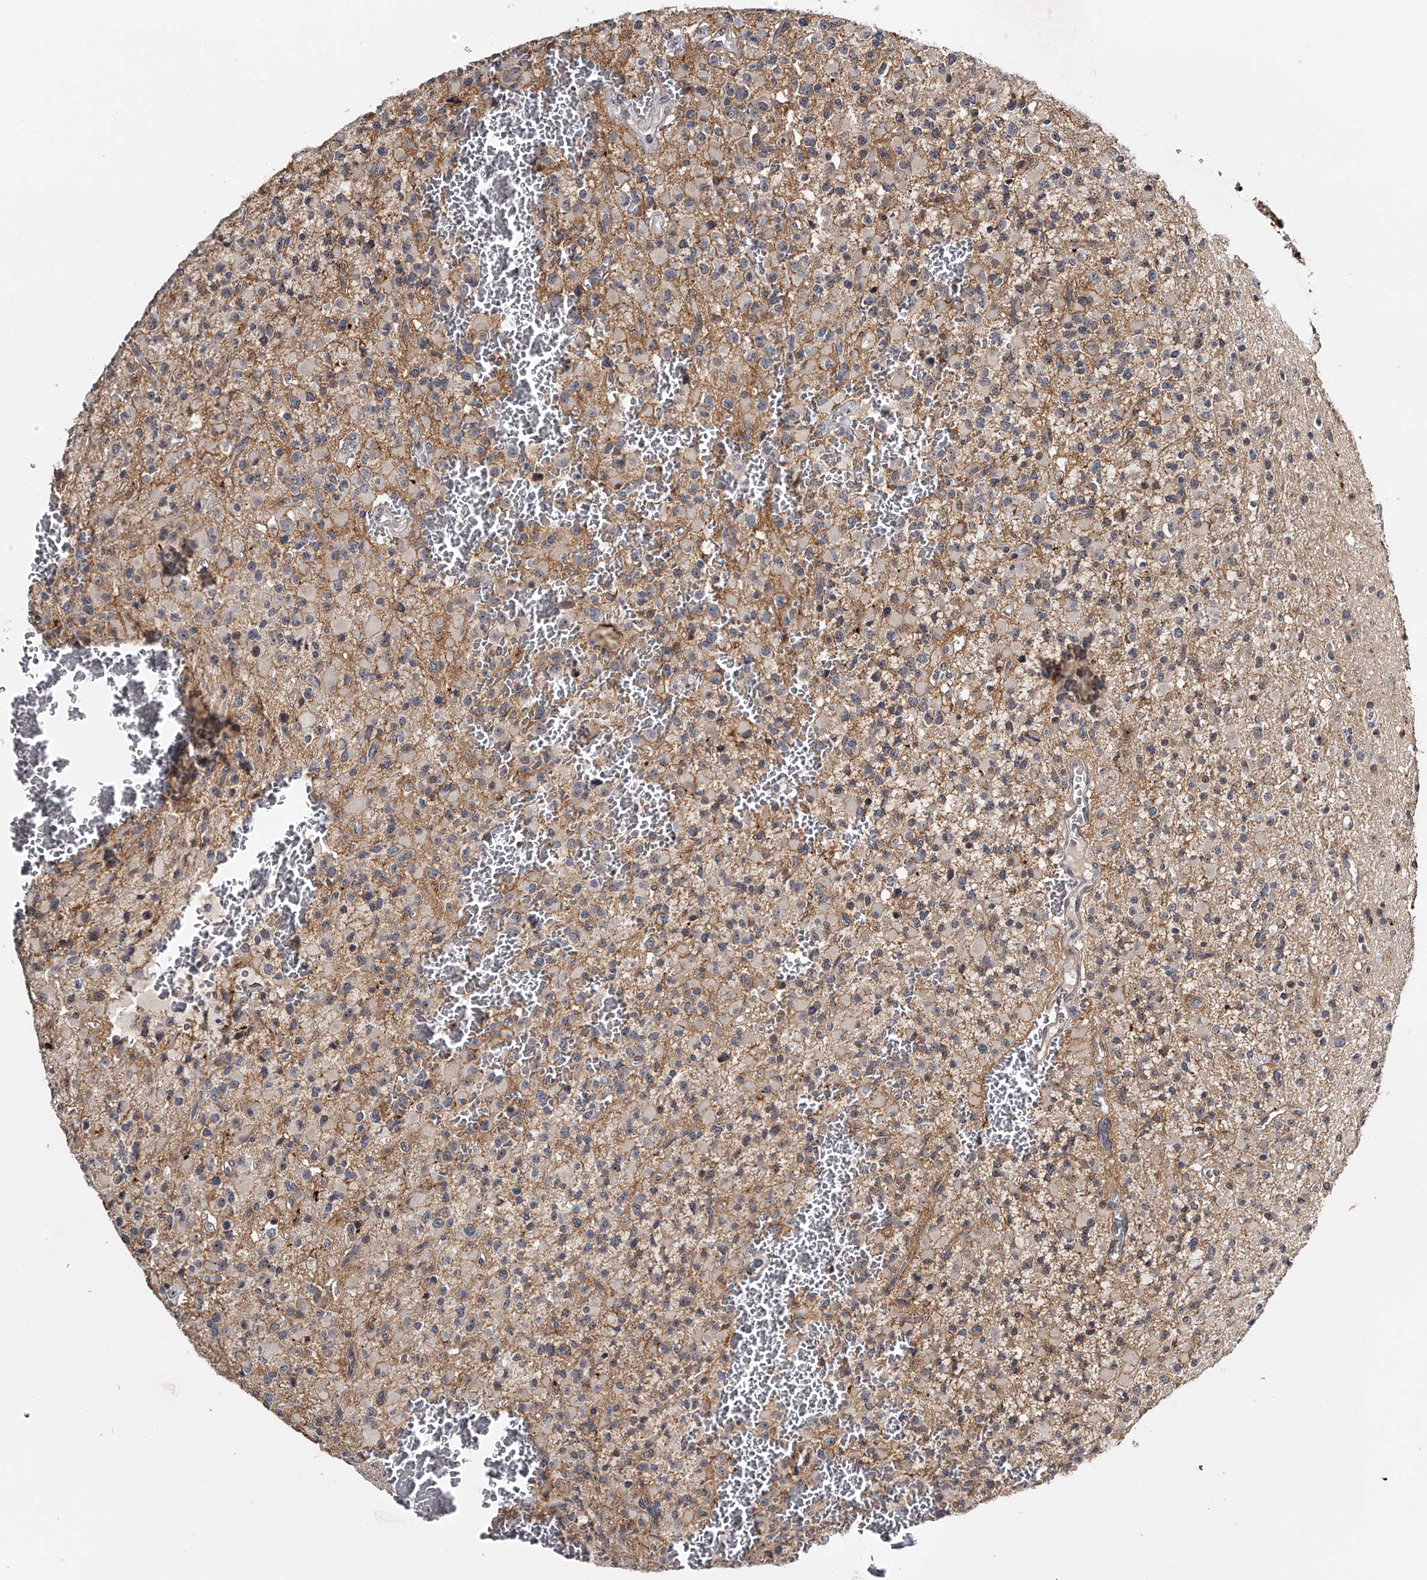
{"staining": {"intensity": "moderate", "quantity": "<25%", "location": "nuclear"}, "tissue": "glioma", "cell_type": "Tumor cells", "image_type": "cancer", "snomed": [{"axis": "morphology", "description": "Glioma, malignant, High grade"}, {"axis": "topography", "description": "Brain"}], "caption": "About <25% of tumor cells in human malignant glioma (high-grade) demonstrate moderate nuclear protein positivity as visualized by brown immunohistochemical staining.", "gene": "MDN1", "patient": {"sex": "male", "age": 34}}